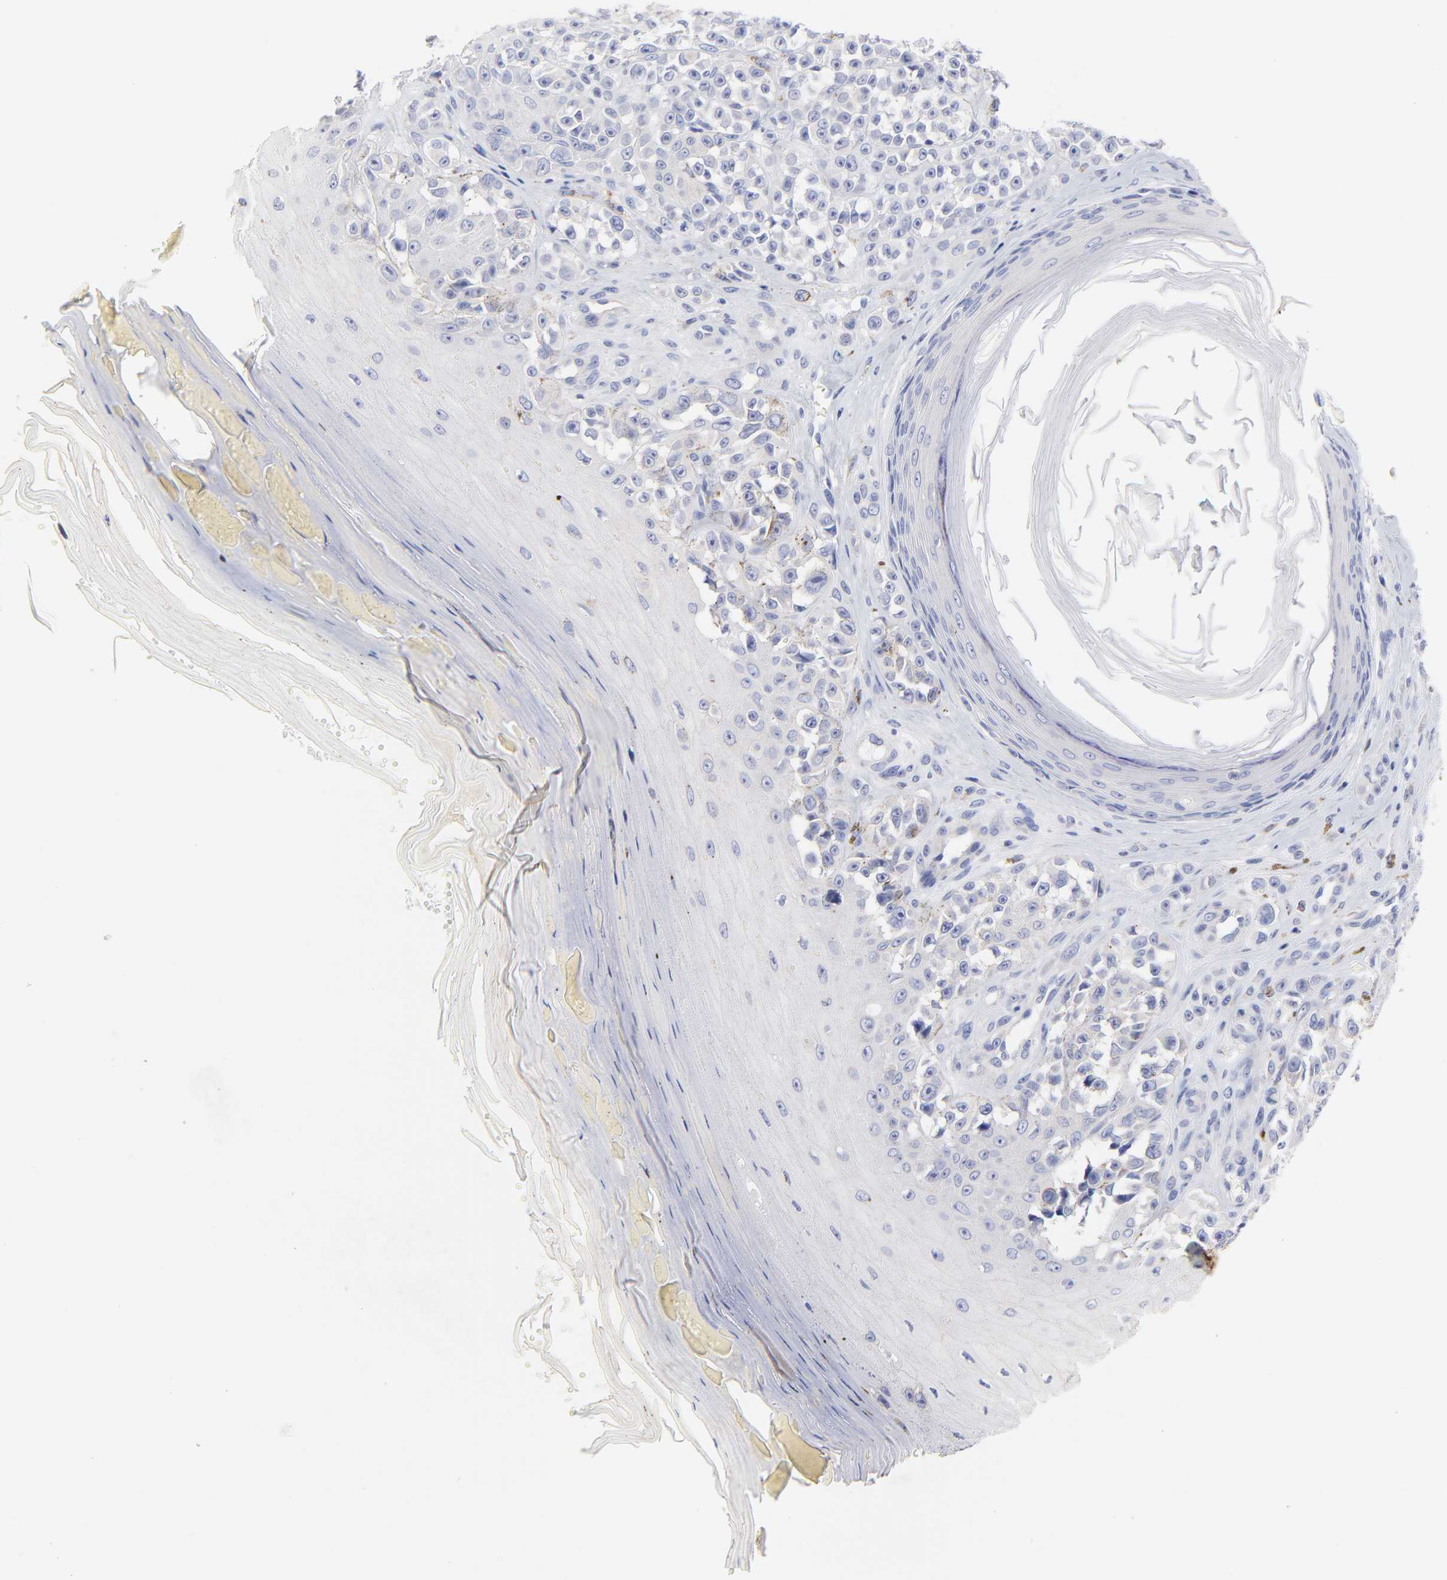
{"staining": {"intensity": "negative", "quantity": "none", "location": "none"}, "tissue": "melanoma", "cell_type": "Tumor cells", "image_type": "cancer", "snomed": [{"axis": "morphology", "description": "Malignant melanoma, NOS"}, {"axis": "topography", "description": "Skin"}], "caption": "A histopathology image of malignant melanoma stained for a protein reveals no brown staining in tumor cells.", "gene": "FBXO10", "patient": {"sex": "female", "age": 82}}